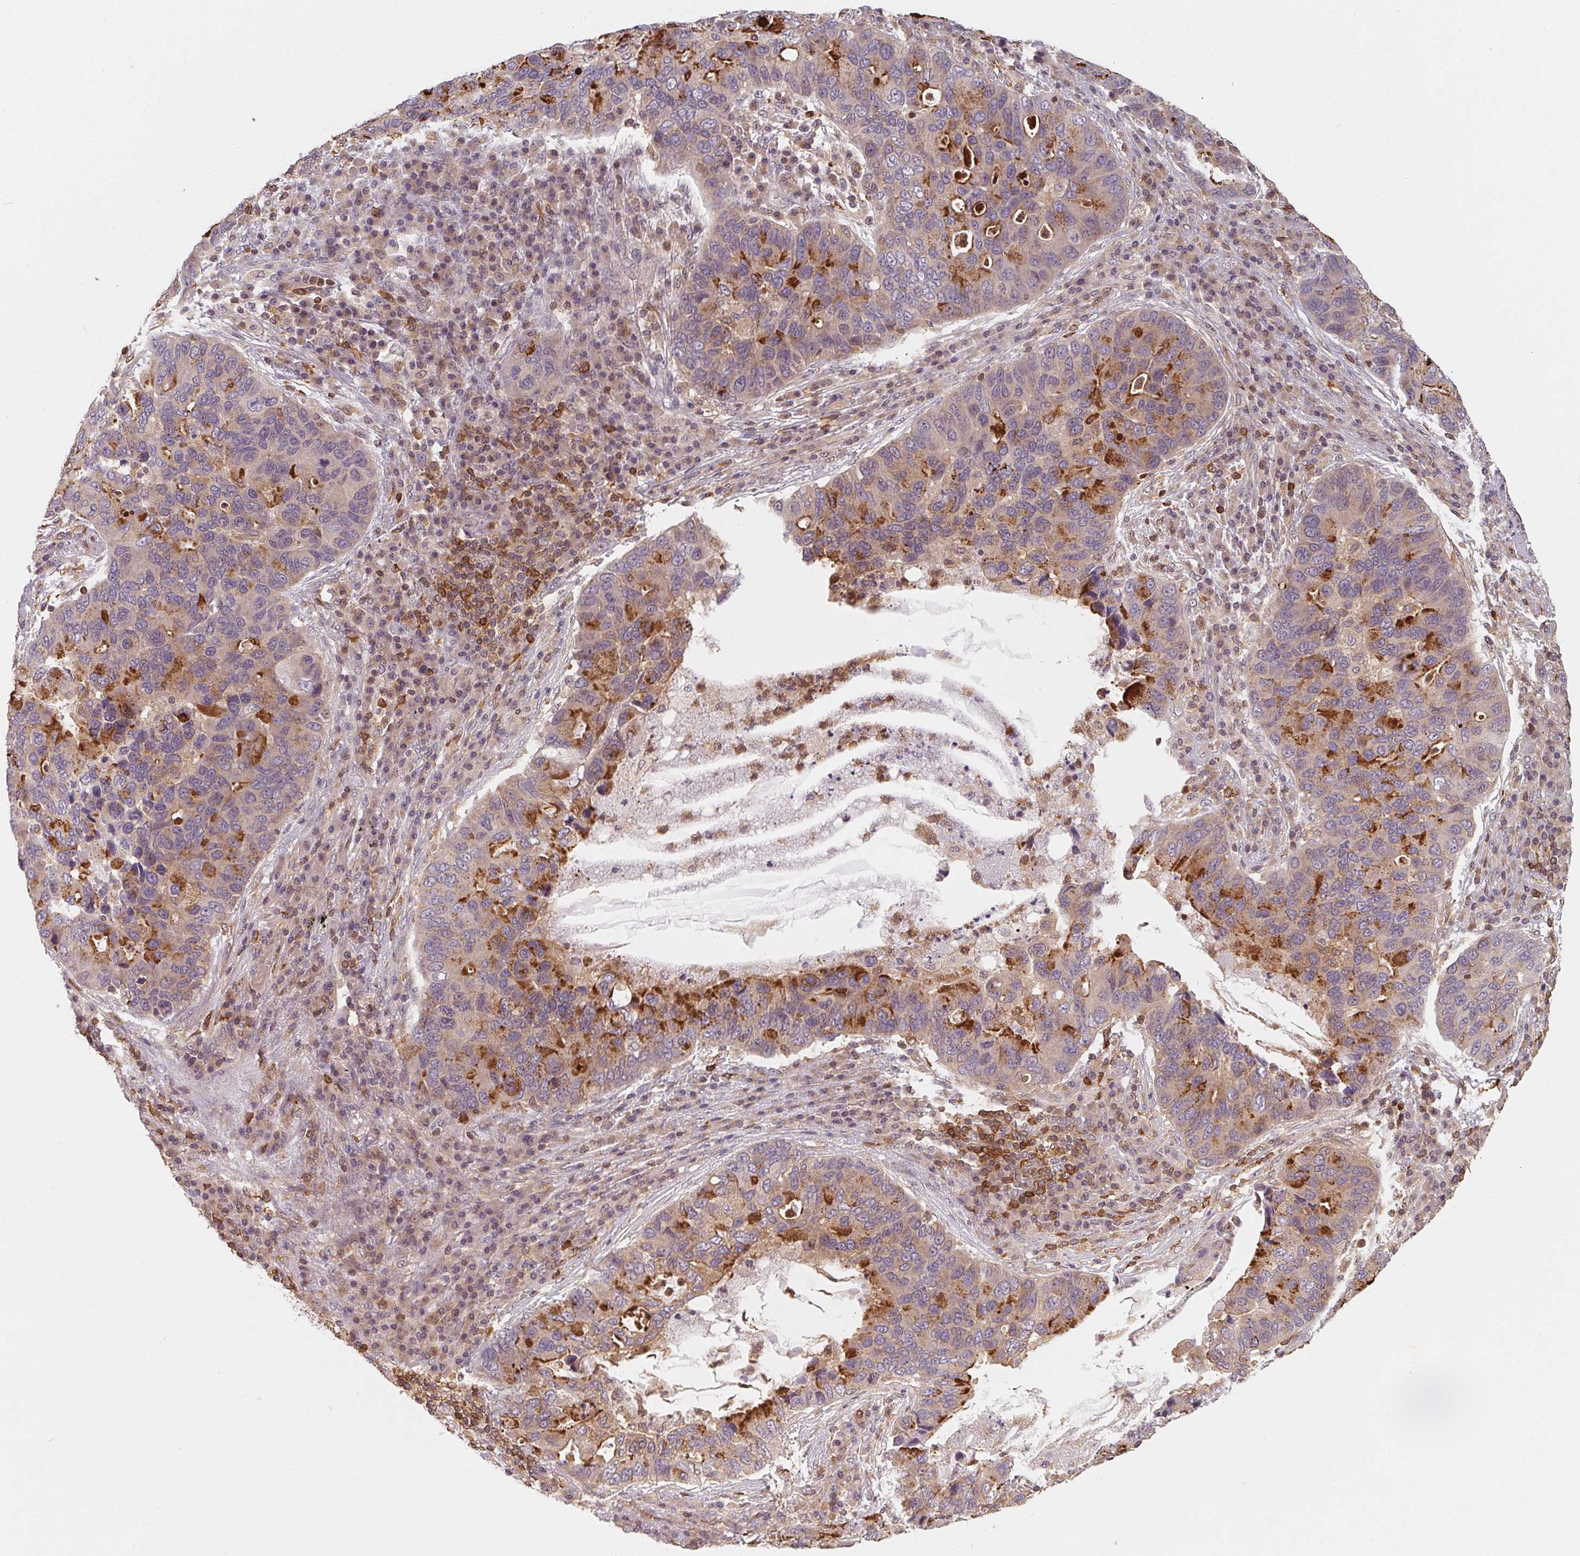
{"staining": {"intensity": "moderate", "quantity": "25%-75%", "location": "cytoplasmic/membranous"}, "tissue": "lung cancer", "cell_type": "Tumor cells", "image_type": "cancer", "snomed": [{"axis": "morphology", "description": "Adenocarcinoma, NOS"}, {"axis": "morphology", "description": "Adenocarcinoma, metastatic, NOS"}, {"axis": "topography", "description": "Lymph node"}, {"axis": "topography", "description": "Lung"}], "caption": "Immunohistochemistry of human adenocarcinoma (lung) exhibits medium levels of moderate cytoplasmic/membranous expression in approximately 25%-75% of tumor cells.", "gene": "ANKRD13A", "patient": {"sex": "female", "age": 54}}